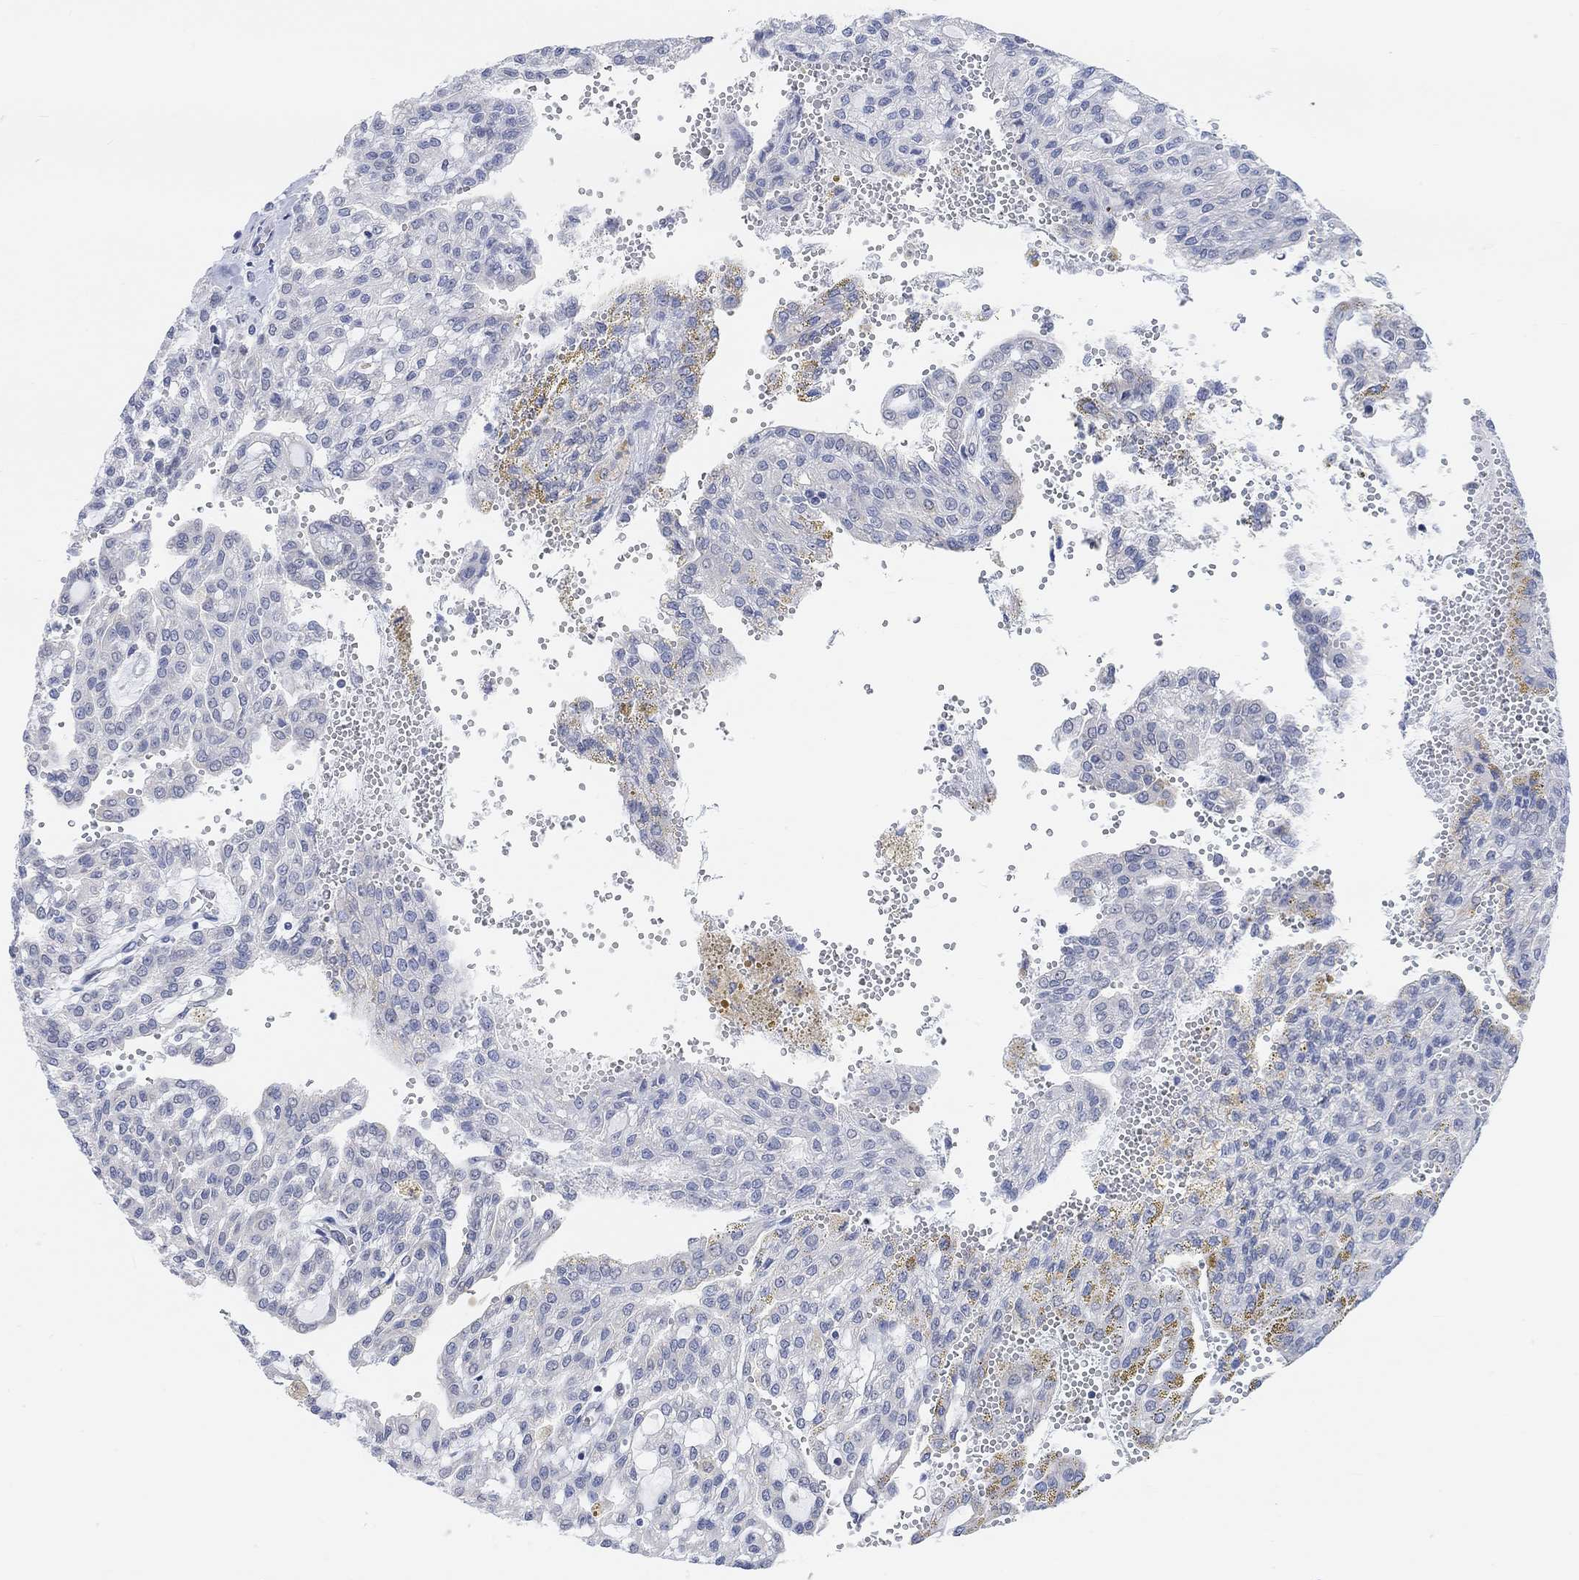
{"staining": {"intensity": "negative", "quantity": "none", "location": "none"}, "tissue": "renal cancer", "cell_type": "Tumor cells", "image_type": "cancer", "snomed": [{"axis": "morphology", "description": "Adenocarcinoma, NOS"}, {"axis": "topography", "description": "Kidney"}], "caption": "DAB (3,3'-diaminobenzidine) immunohistochemical staining of renal adenocarcinoma displays no significant expression in tumor cells.", "gene": "MUC1", "patient": {"sex": "male", "age": 63}}